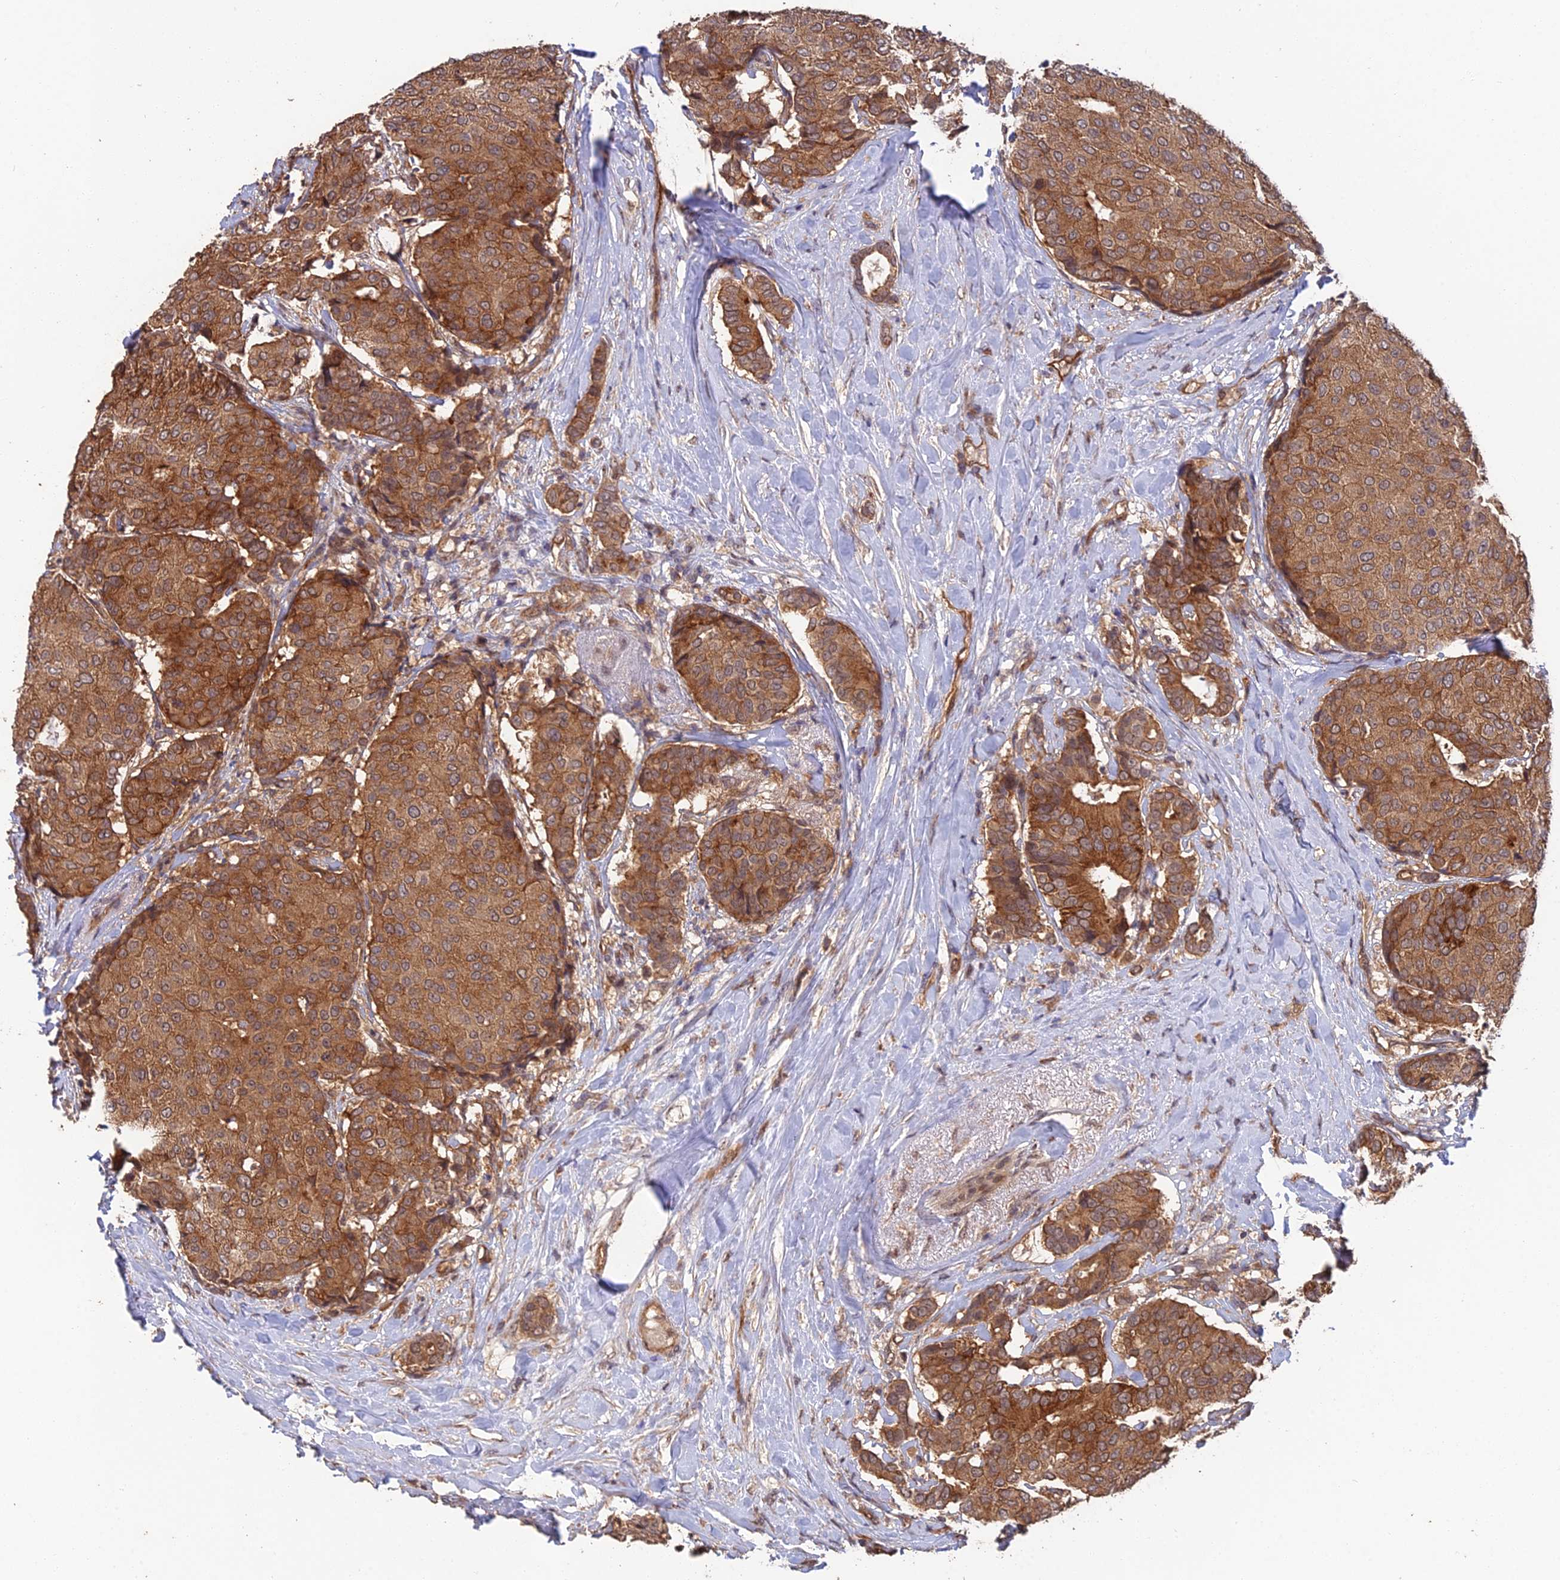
{"staining": {"intensity": "moderate", "quantity": ">75%", "location": "cytoplasmic/membranous"}, "tissue": "breast cancer", "cell_type": "Tumor cells", "image_type": "cancer", "snomed": [{"axis": "morphology", "description": "Duct carcinoma"}, {"axis": "topography", "description": "Breast"}], "caption": "Breast cancer (invasive ductal carcinoma) stained with IHC reveals moderate cytoplasmic/membranous staining in about >75% of tumor cells. The protein of interest is stained brown, and the nuclei are stained in blue (DAB IHC with brightfield microscopy, high magnification).", "gene": "RALGAPA2", "patient": {"sex": "female", "age": 75}}